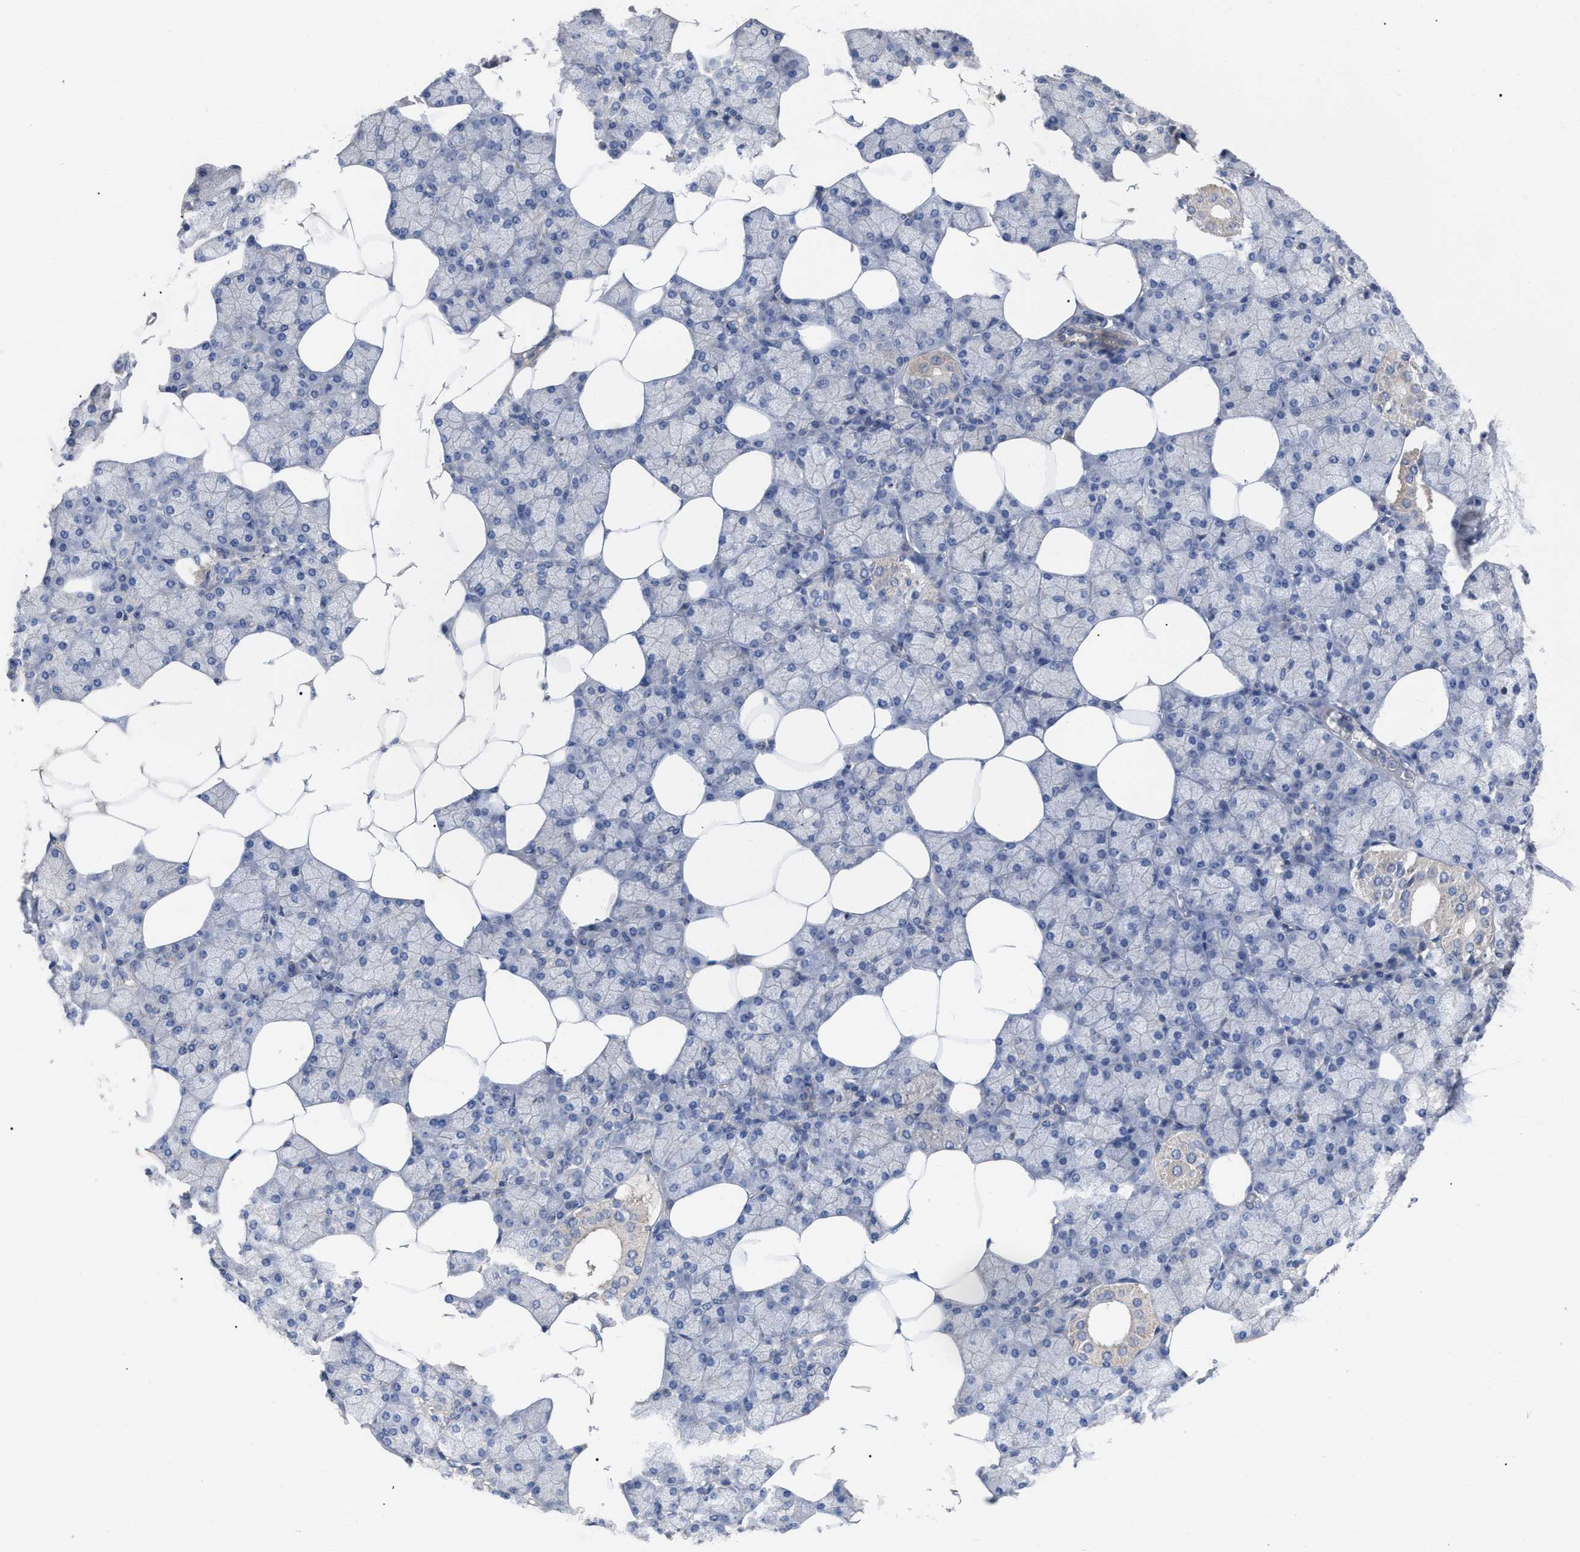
{"staining": {"intensity": "moderate", "quantity": "<25%", "location": "cytoplasmic/membranous"}, "tissue": "salivary gland", "cell_type": "Glandular cells", "image_type": "normal", "snomed": [{"axis": "morphology", "description": "Normal tissue, NOS"}, {"axis": "topography", "description": "Salivary gland"}], "caption": "IHC image of unremarkable human salivary gland stained for a protein (brown), which reveals low levels of moderate cytoplasmic/membranous expression in approximately <25% of glandular cells.", "gene": "BTN2A1", "patient": {"sex": "male", "age": 62}}